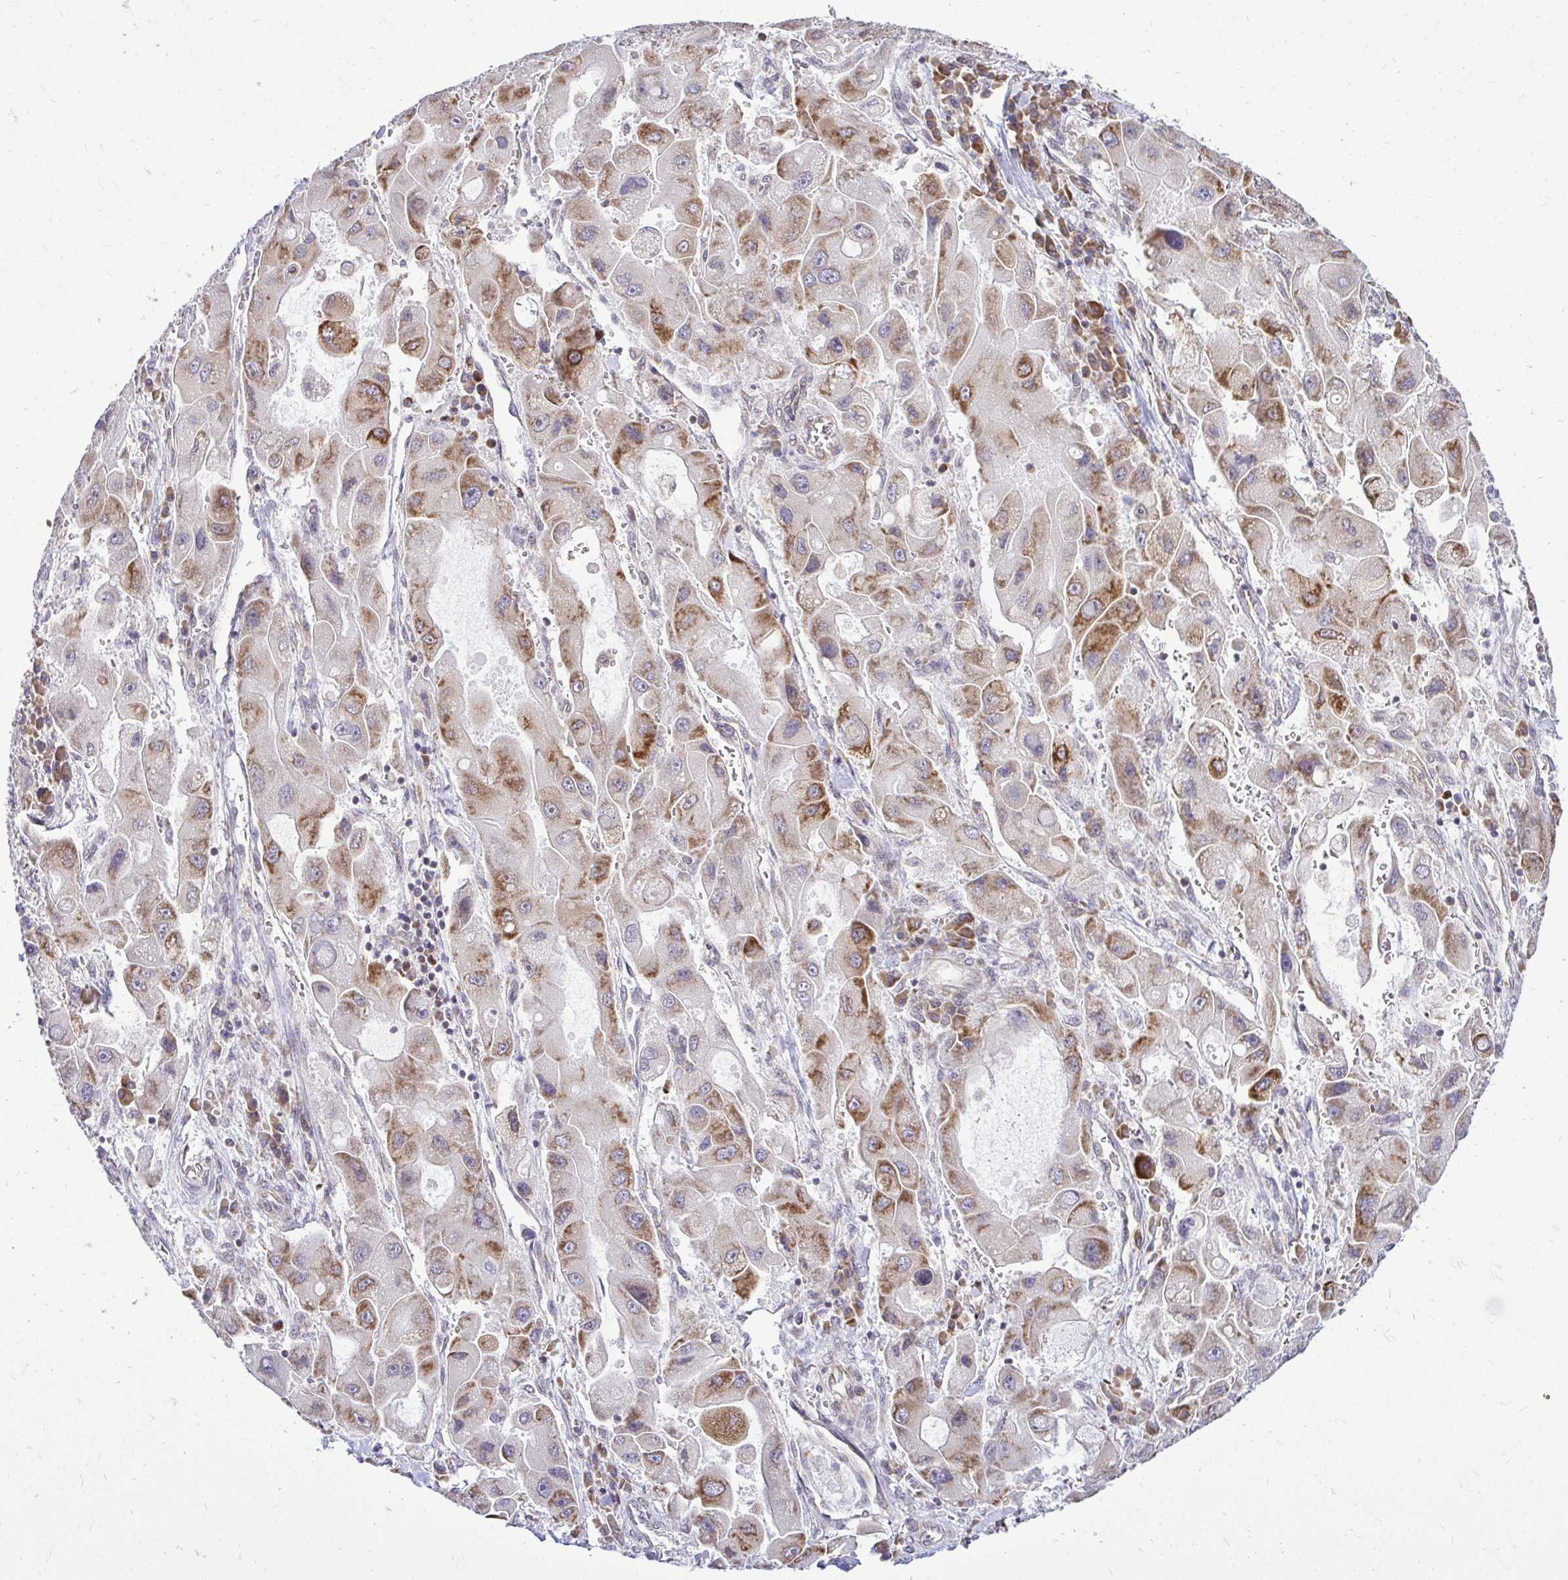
{"staining": {"intensity": "strong", "quantity": "25%-75%", "location": "cytoplasmic/membranous"}, "tissue": "liver cancer", "cell_type": "Tumor cells", "image_type": "cancer", "snomed": [{"axis": "morphology", "description": "Carcinoma, Hepatocellular, NOS"}, {"axis": "topography", "description": "Liver"}], "caption": "Strong cytoplasmic/membranous protein staining is identified in about 25%-75% of tumor cells in liver hepatocellular carcinoma. Immunohistochemistry (ihc) stains the protein in brown and the nuclei are stained blue.", "gene": "FMR1", "patient": {"sex": "male", "age": 24}}